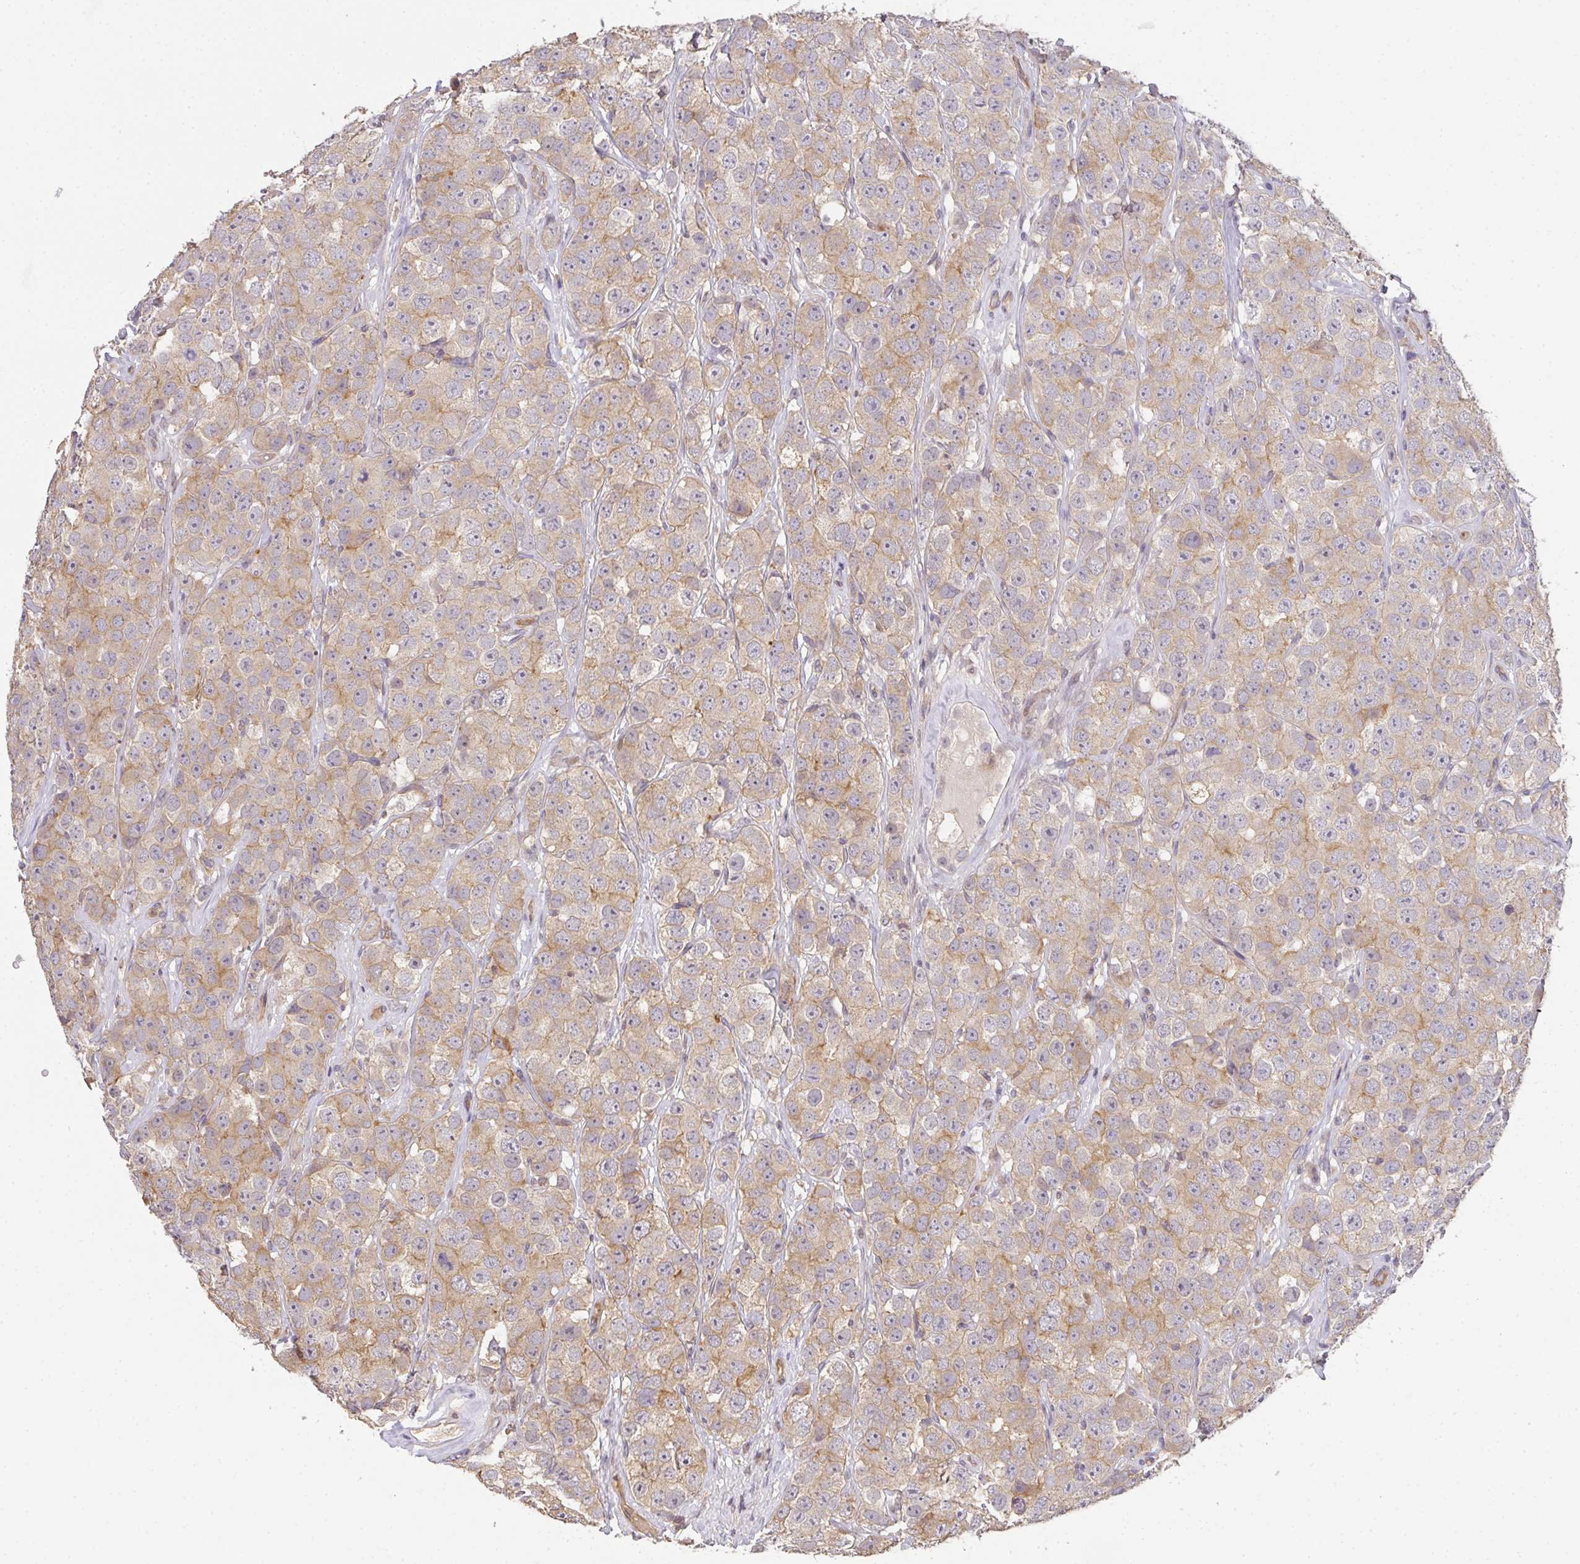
{"staining": {"intensity": "moderate", "quantity": "25%-75%", "location": "cytoplasmic/membranous"}, "tissue": "testis cancer", "cell_type": "Tumor cells", "image_type": "cancer", "snomed": [{"axis": "morphology", "description": "Seminoma, NOS"}, {"axis": "topography", "description": "Testis"}], "caption": "This is an image of immunohistochemistry staining of testis seminoma, which shows moderate expression in the cytoplasmic/membranous of tumor cells.", "gene": "EEF1AKMT1", "patient": {"sex": "male", "age": 28}}